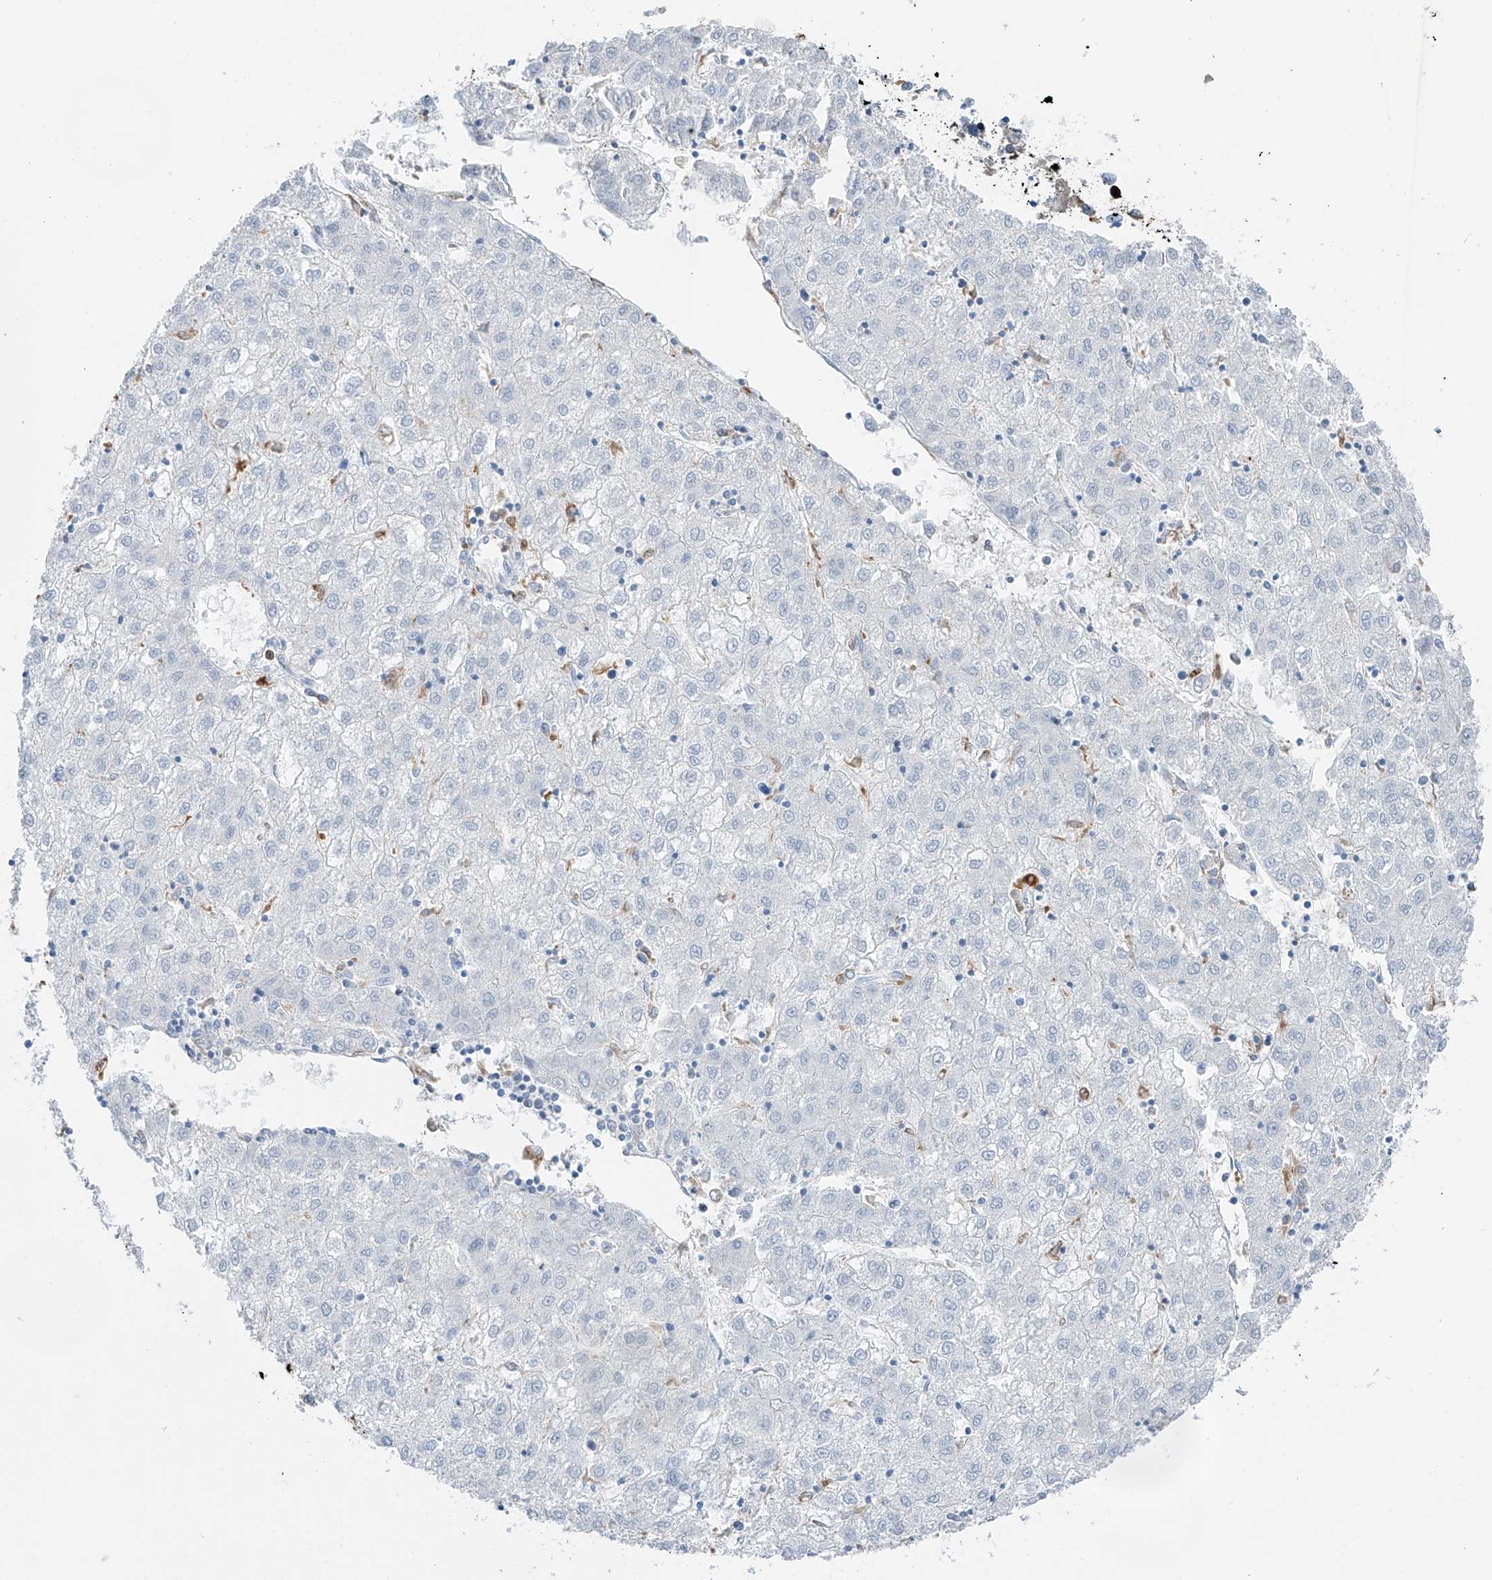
{"staining": {"intensity": "negative", "quantity": "none", "location": "none"}, "tissue": "liver cancer", "cell_type": "Tumor cells", "image_type": "cancer", "snomed": [{"axis": "morphology", "description": "Carcinoma, Hepatocellular, NOS"}, {"axis": "topography", "description": "Liver"}], "caption": "There is no significant expression in tumor cells of liver hepatocellular carcinoma.", "gene": "TBXAS1", "patient": {"sex": "male", "age": 72}}